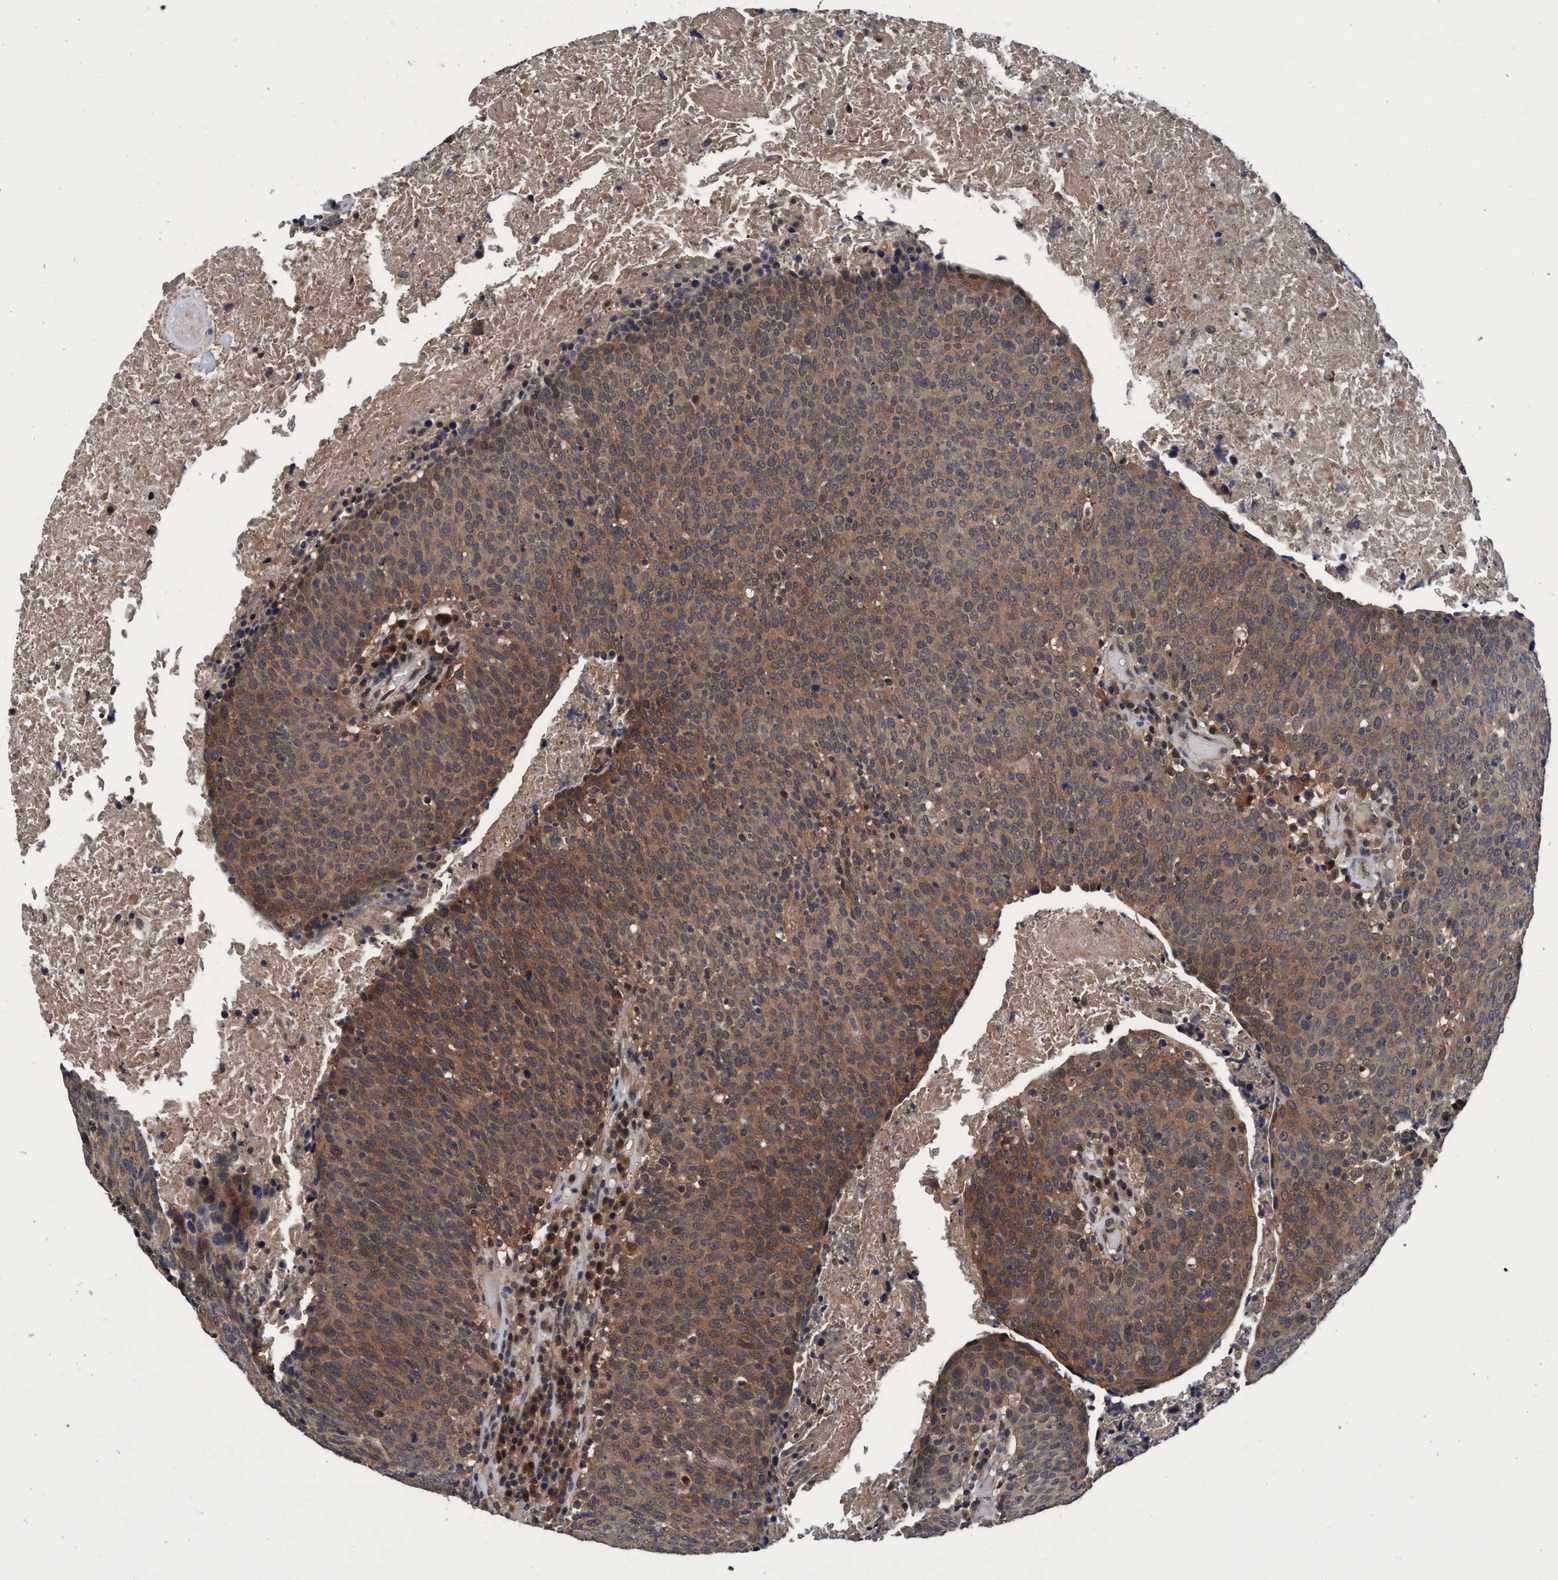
{"staining": {"intensity": "moderate", "quantity": ">75%", "location": "cytoplasmic/membranous"}, "tissue": "head and neck cancer", "cell_type": "Tumor cells", "image_type": "cancer", "snomed": [{"axis": "morphology", "description": "Squamous cell carcinoma, NOS"}, {"axis": "morphology", "description": "Squamous cell carcinoma, metastatic, NOS"}, {"axis": "topography", "description": "Lymph node"}, {"axis": "topography", "description": "Head-Neck"}], "caption": "Human head and neck metastatic squamous cell carcinoma stained with a brown dye exhibits moderate cytoplasmic/membranous positive staining in about >75% of tumor cells.", "gene": "PSMD12", "patient": {"sex": "male", "age": 62}}